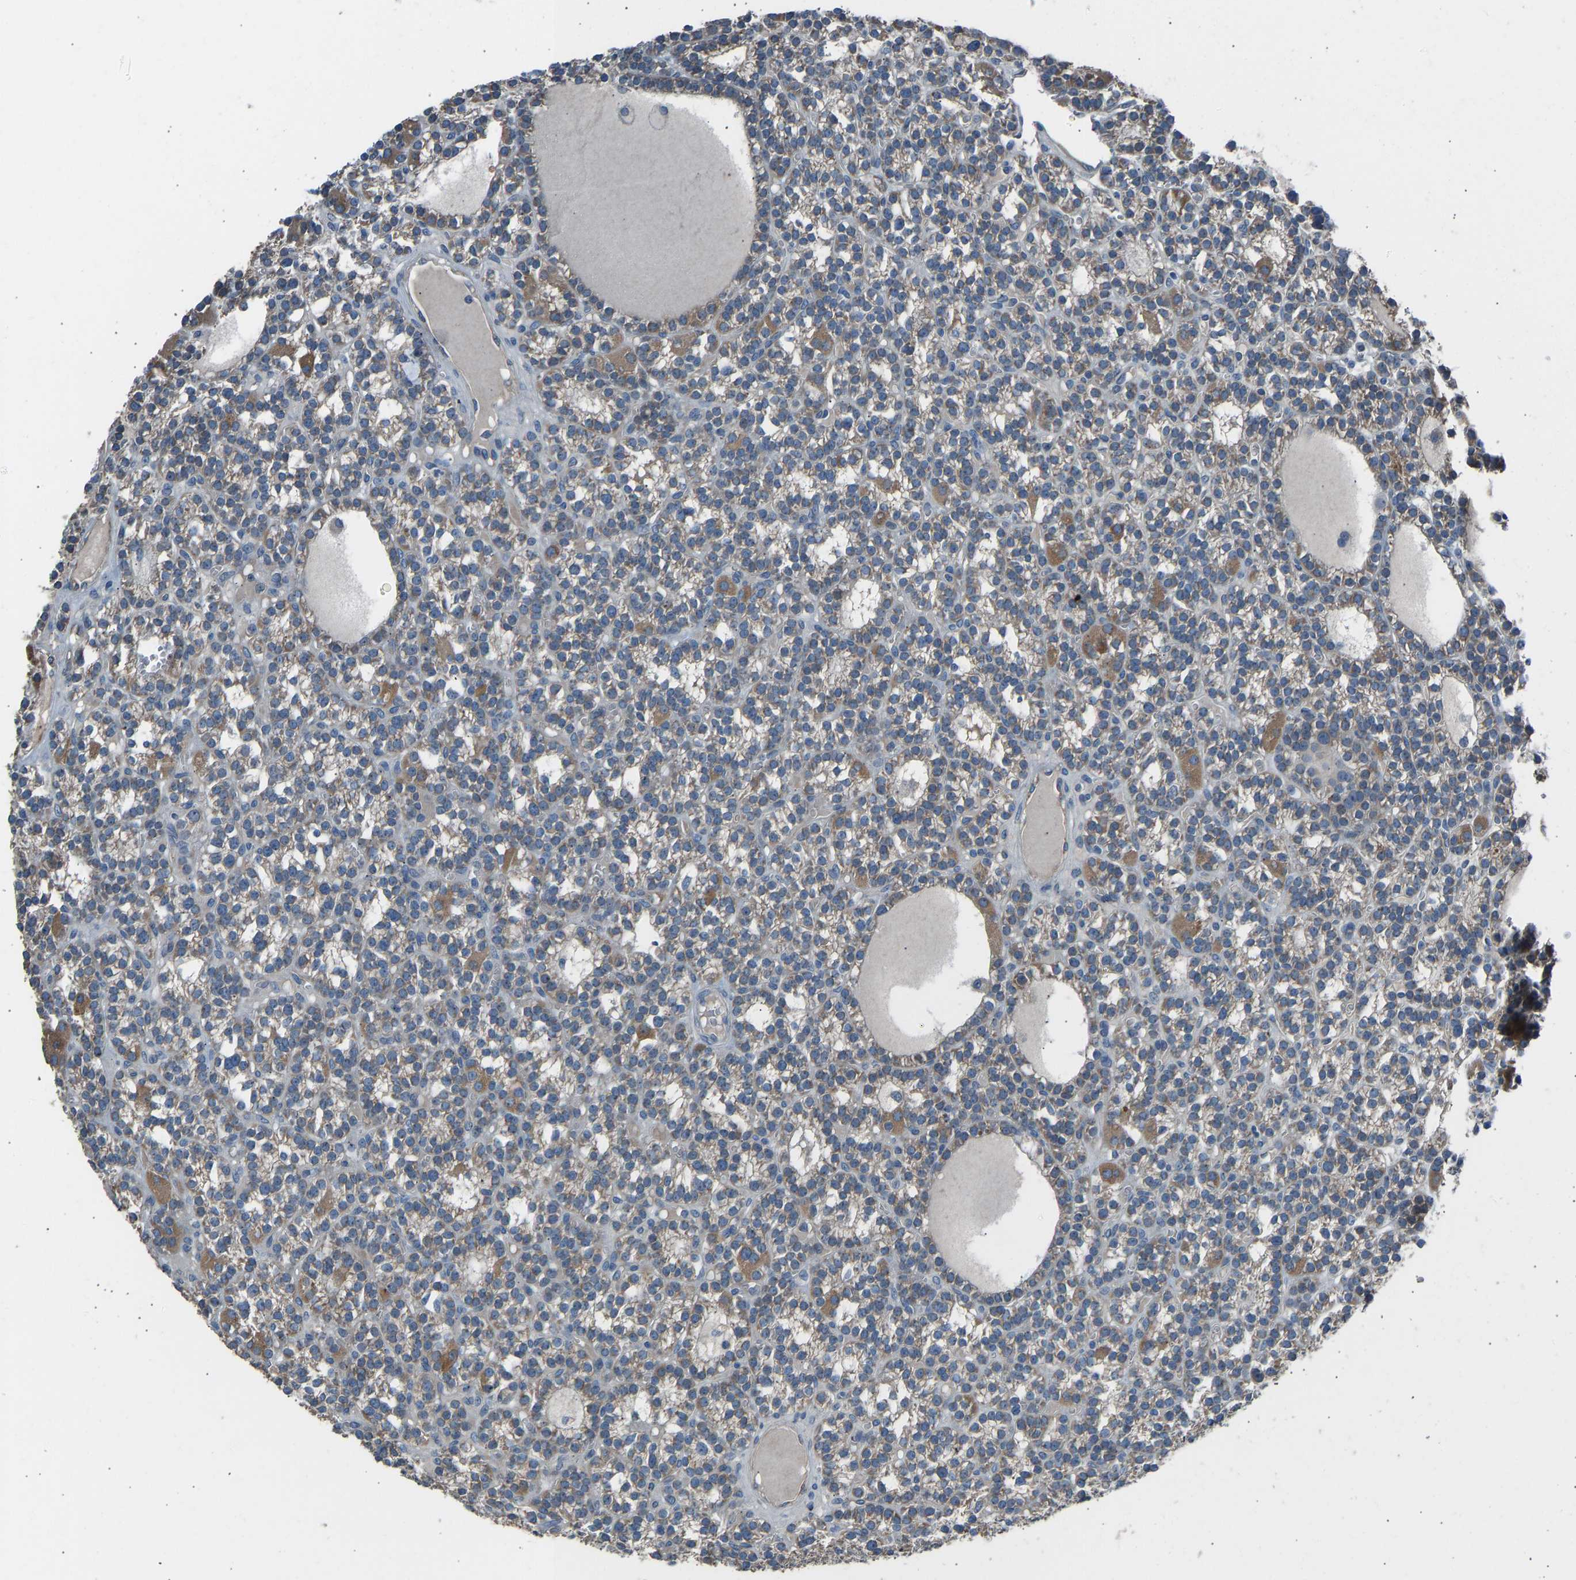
{"staining": {"intensity": "moderate", "quantity": ">75%", "location": "cytoplasmic/membranous"}, "tissue": "parathyroid gland", "cell_type": "Glandular cells", "image_type": "normal", "snomed": [{"axis": "morphology", "description": "Normal tissue, NOS"}, {"axis": "morphology", "description": "Adenoma, NOS"}, {"axis": "topography", "description": "Parathyroid gland"}], "caption": "Immunohistochemical staining of benign human parathyroid gland reveals >75% levels of moderate cytoplasmic/membranous protein positivity in approximately >75% of glandular cells.", "gene": "TGFBR3", "patient": {"sex": "female", "age": 58}}